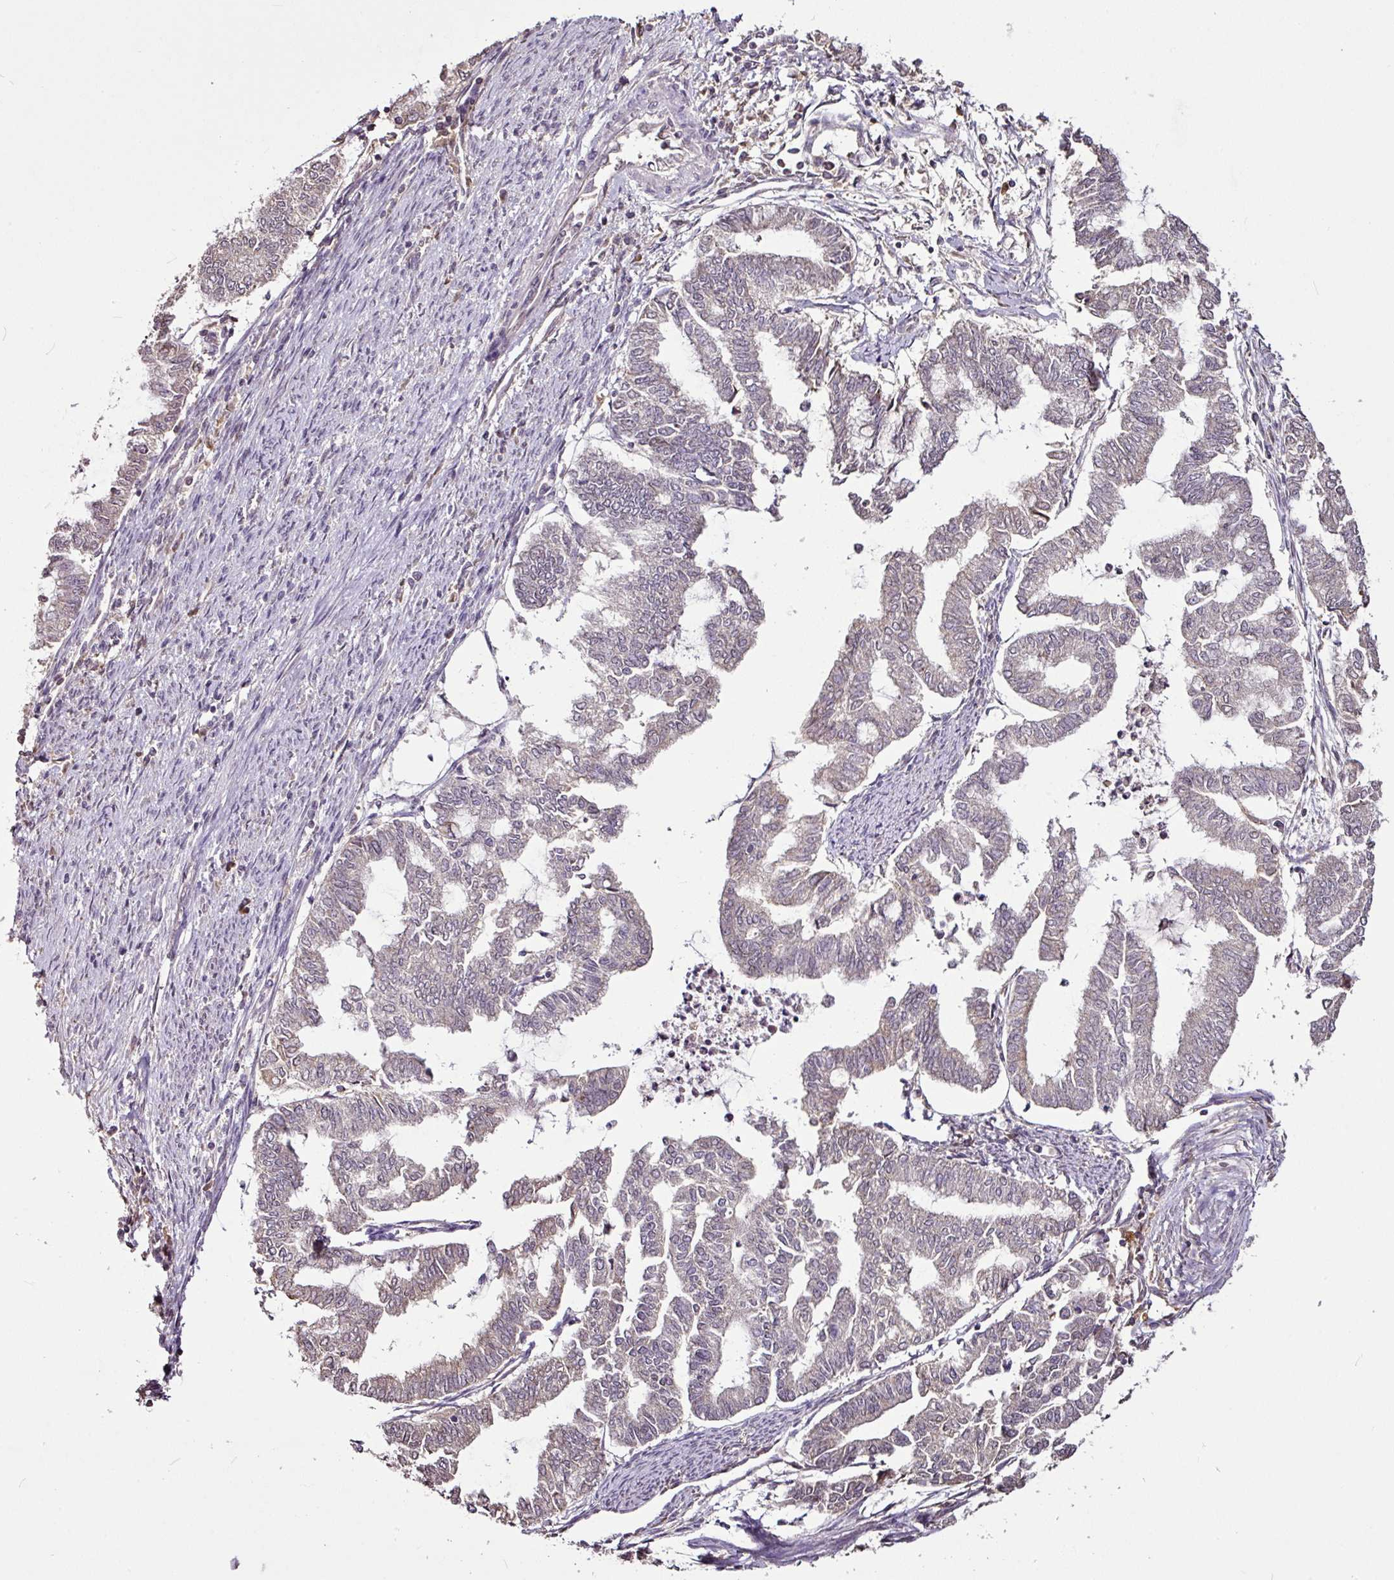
{"staining": {"intensity": "weak", "quantity": "<25%", "location": "cytoplasmic/membranous"}, "tissue": "endometrial cancer", "cell_type": "Tumor cells", "image_type": "cancer", "snomed": [{"axis": "morphology", "description": "Adenocarcinoma, NOS"}, {"axis": "topography", "description": "Endometrium"}], "caption": "IHC of endometrial cancer (adenocarcinoma) reveals no positivity in tumor cells.", "gene": "RPL38", "patient": {"sex": "female", "age": 79}}